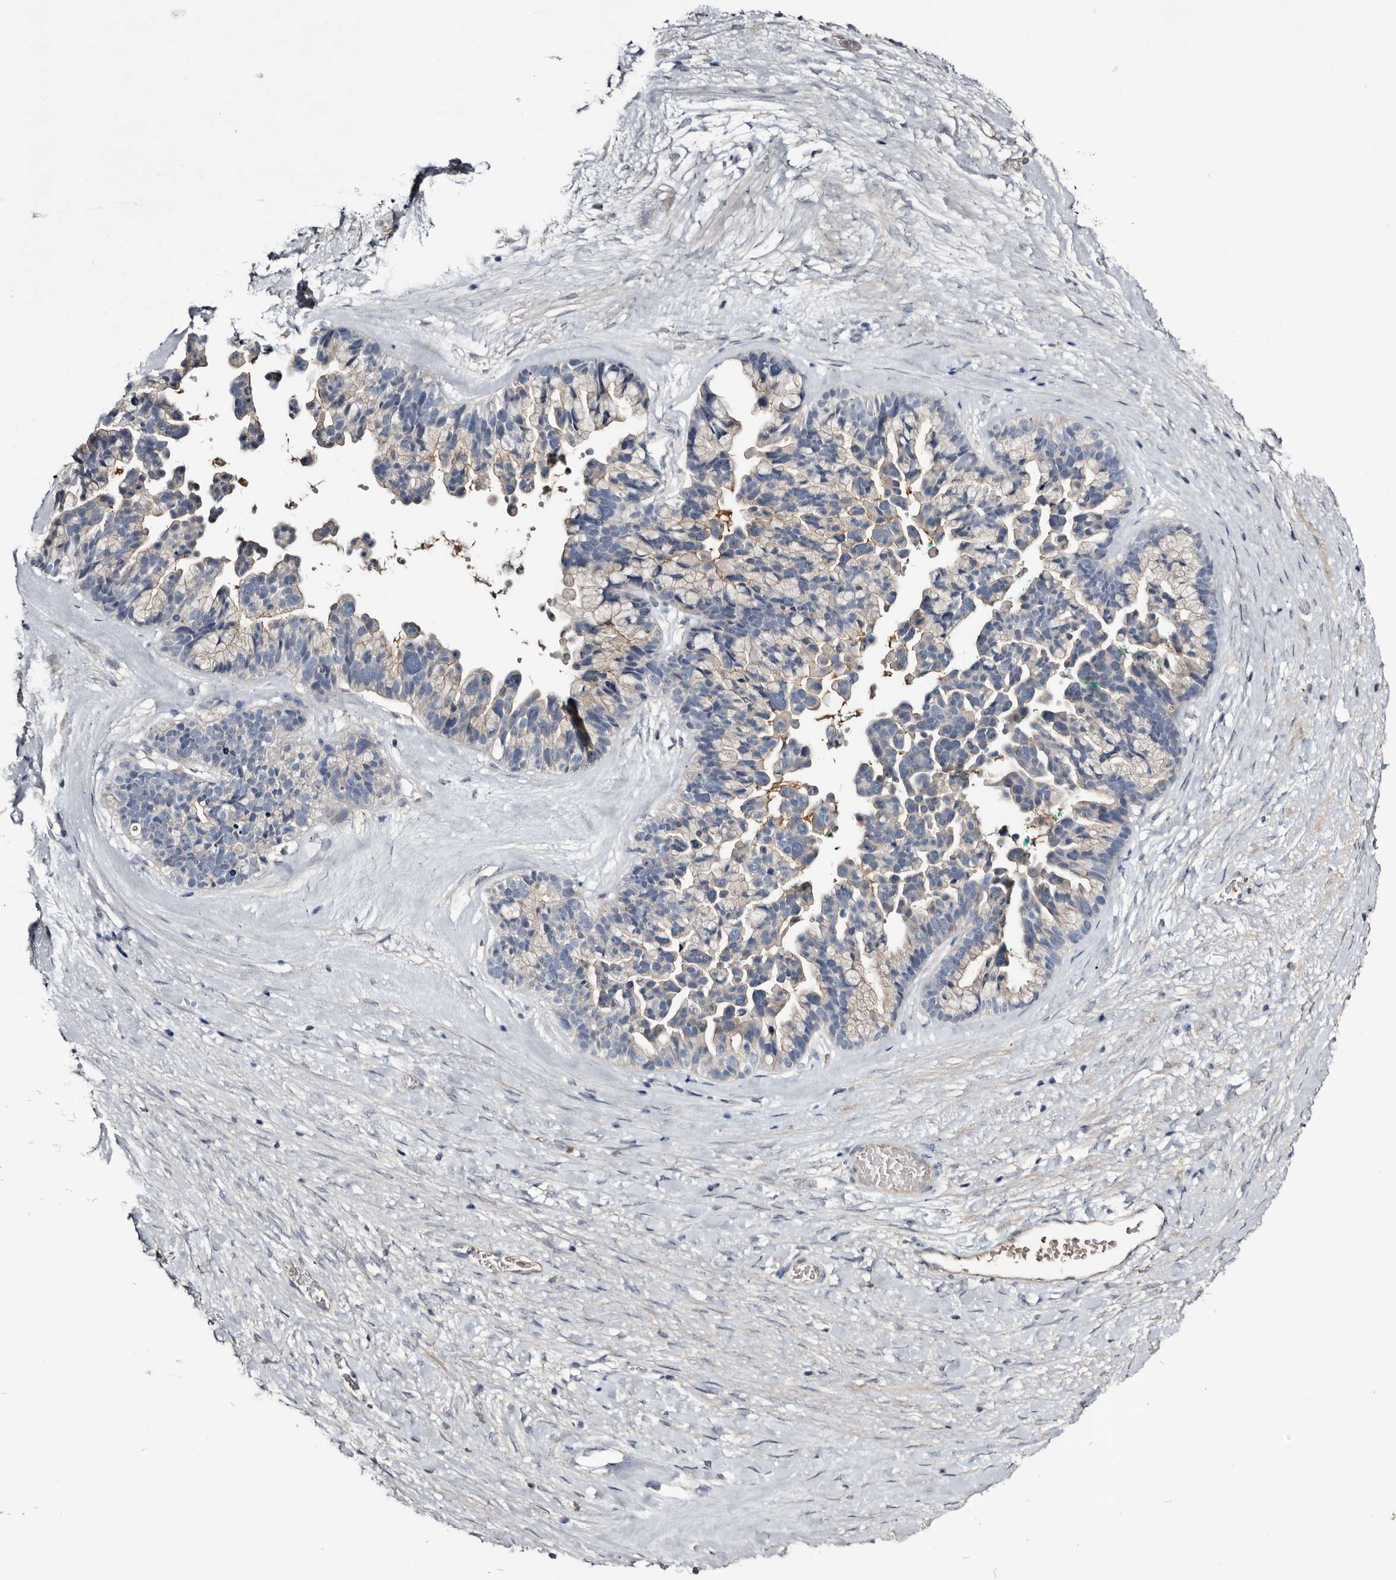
{"staining": {"intensity": "negative", "quantity": "none", "location": "none"}, "tissue": "ovarian cancer", "cell_type": "Tumor cells", "image_type": "cancer", "snomed": [{"axis": "morphology", "description": "Cystadenocarcinoma, serous, NOS"}, {"axis": "topography", "description": "Ovary"}], "caption": "The IHC histopathology image has no significant expression in tumor cells of ovarian serous cystadenocarcinoma tissue. (DAB immunohistochemistry, high magnification).", "gene": "TTC39A", "patient": {"sex": "female", "age": 56}}